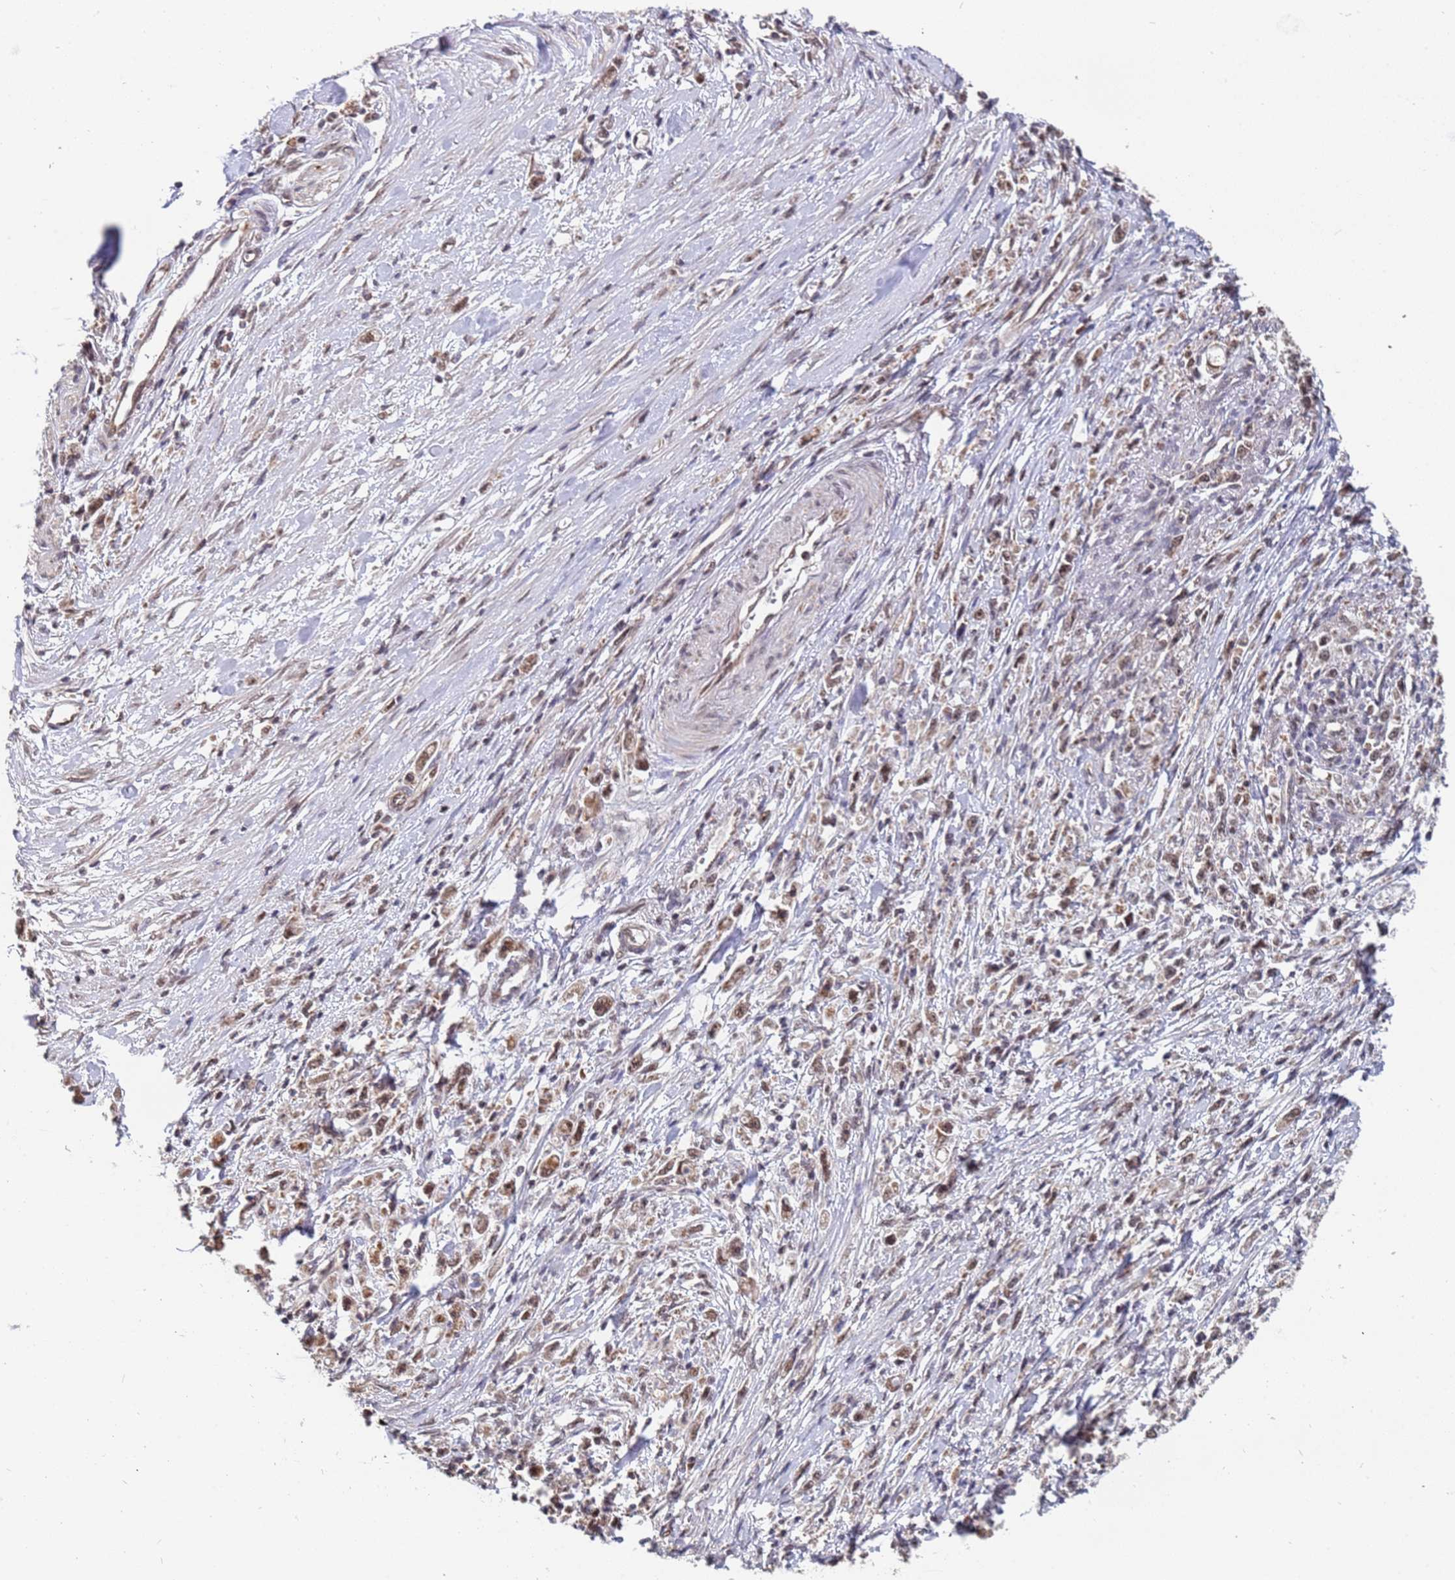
{"staining": {"intensity": "weak", "quantity": ">75%", "location": "nuclear"}, "tissue": "stomach cancer", "cell_type": "Tumor cells", "image_type": "cancer", "snomed": [{"axis": "morphology", "description": "Adenocarcinoma, NOS"}, {"axis": "topography", "description": "Stomach"}], "caption": "This photomicrograph displays immunohistochemistry (IHC) staining of stomach cancer (adenocarcinoma), with low weak nuclear staining in about >75% of tumor cells.", "gene": "DENND2B", "patient": {"sex": "female", "age": 59}}